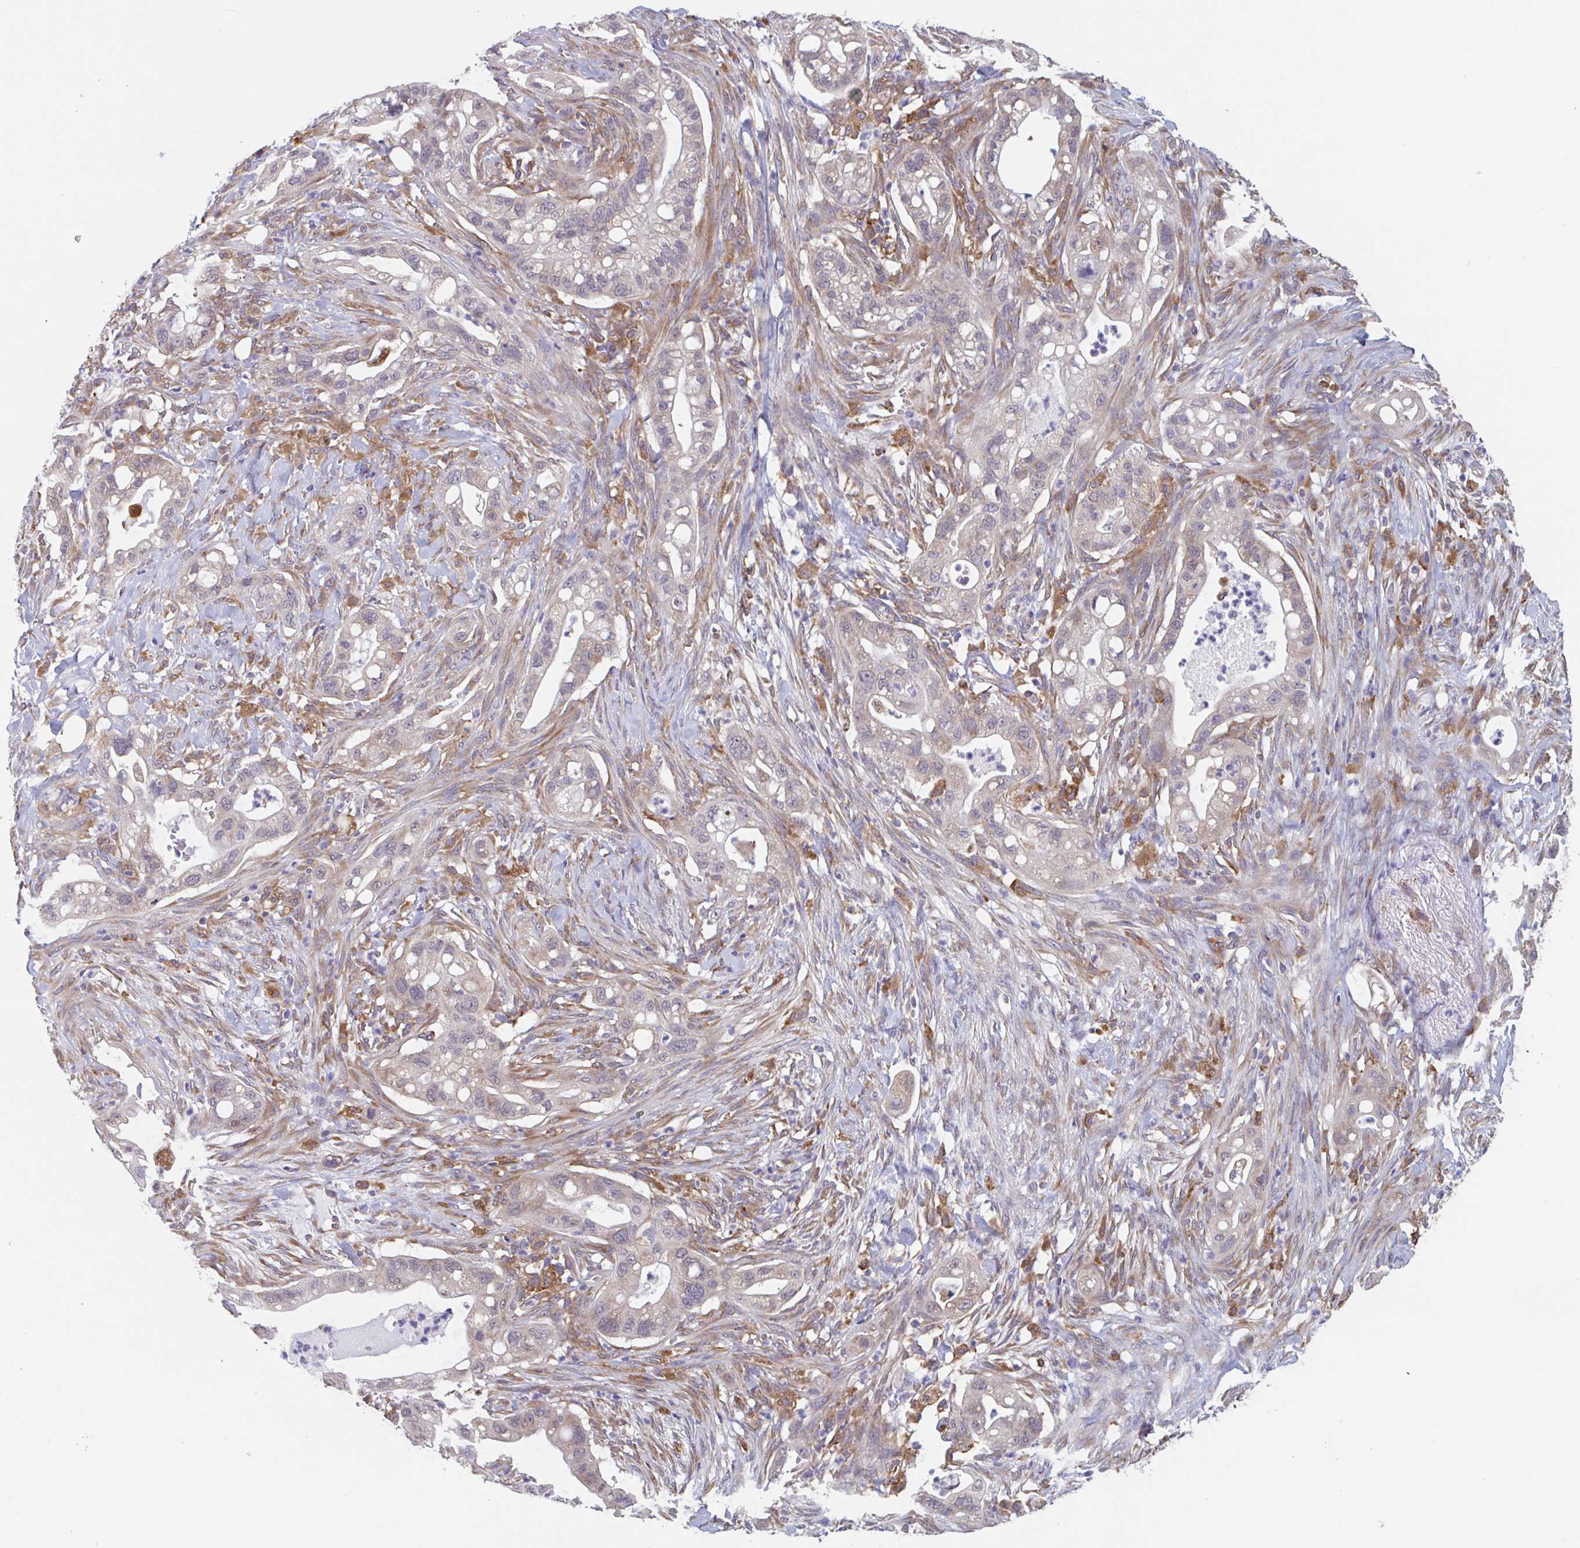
{"staining": {"intensity": "weak", "quantity": "25%-75%", "location": "cytoplasmic/membranous"}, "tissue": "pancreatic cancer", "cell_type": "Tumor cells", "image_type": "cancer", "snomed": [{"axis": "morphology", "description": "Adenocarcinoma, NOS"}, {"axis": "topography", "description": "Pancreas"}], "caption": "Immunohistochemistry (IHC) of human adenocarcinoma (pancreatic) shows low levels of weak cytoplasmic/membranous expression in approximately 25%-75% of tumor cells. (DAB (3,3'-diaminobenzidine) IHC, brown staining for protein, blue staining for nuclei).", "gene": "SNX8", "patient": {"sex": "male", "age": 44}}